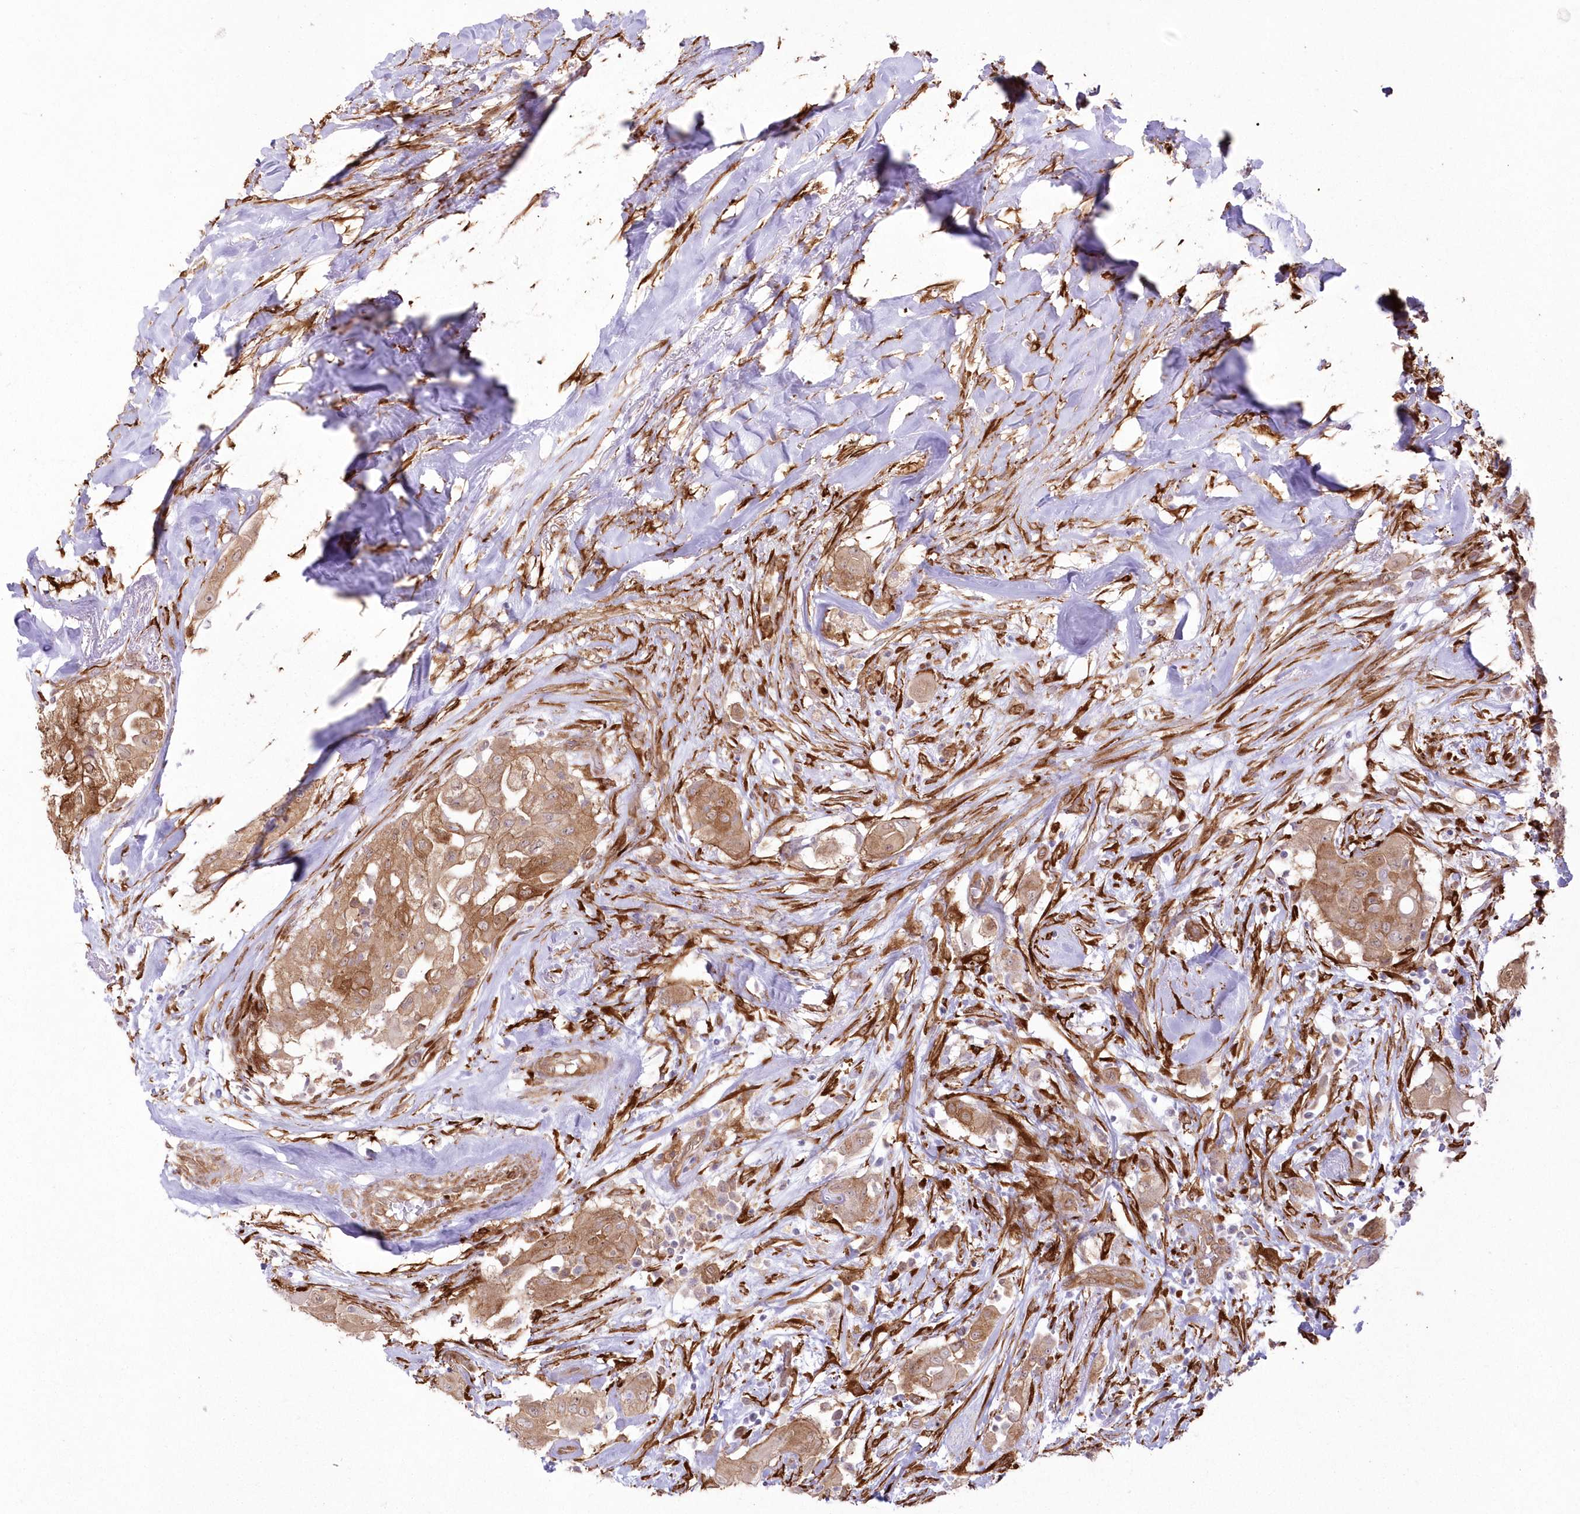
{"staining": {"intensity": "moderate", "quantity": ">75%", "location": "cytoplasmic/membranous"}, "tissue": "thyroid cancer", "cell_type": "Tumor cells", "image_type": "cancer", "snomed": [{"axis": "morphology", "description": "Papillary adenocarcinoma, NOS"}, {"axis": "topography", "description": "Thyroid gland"}], "caption": "About >75% of tumor cells in human thyroid papillary adenocarcinoma exhibit moderate cytoplasmic/membranous protein positivity as visualized by brown immunohistochemical staining.", "gene": "SH3PXD2B", "patient": {"sex": "female", "age": 59}}